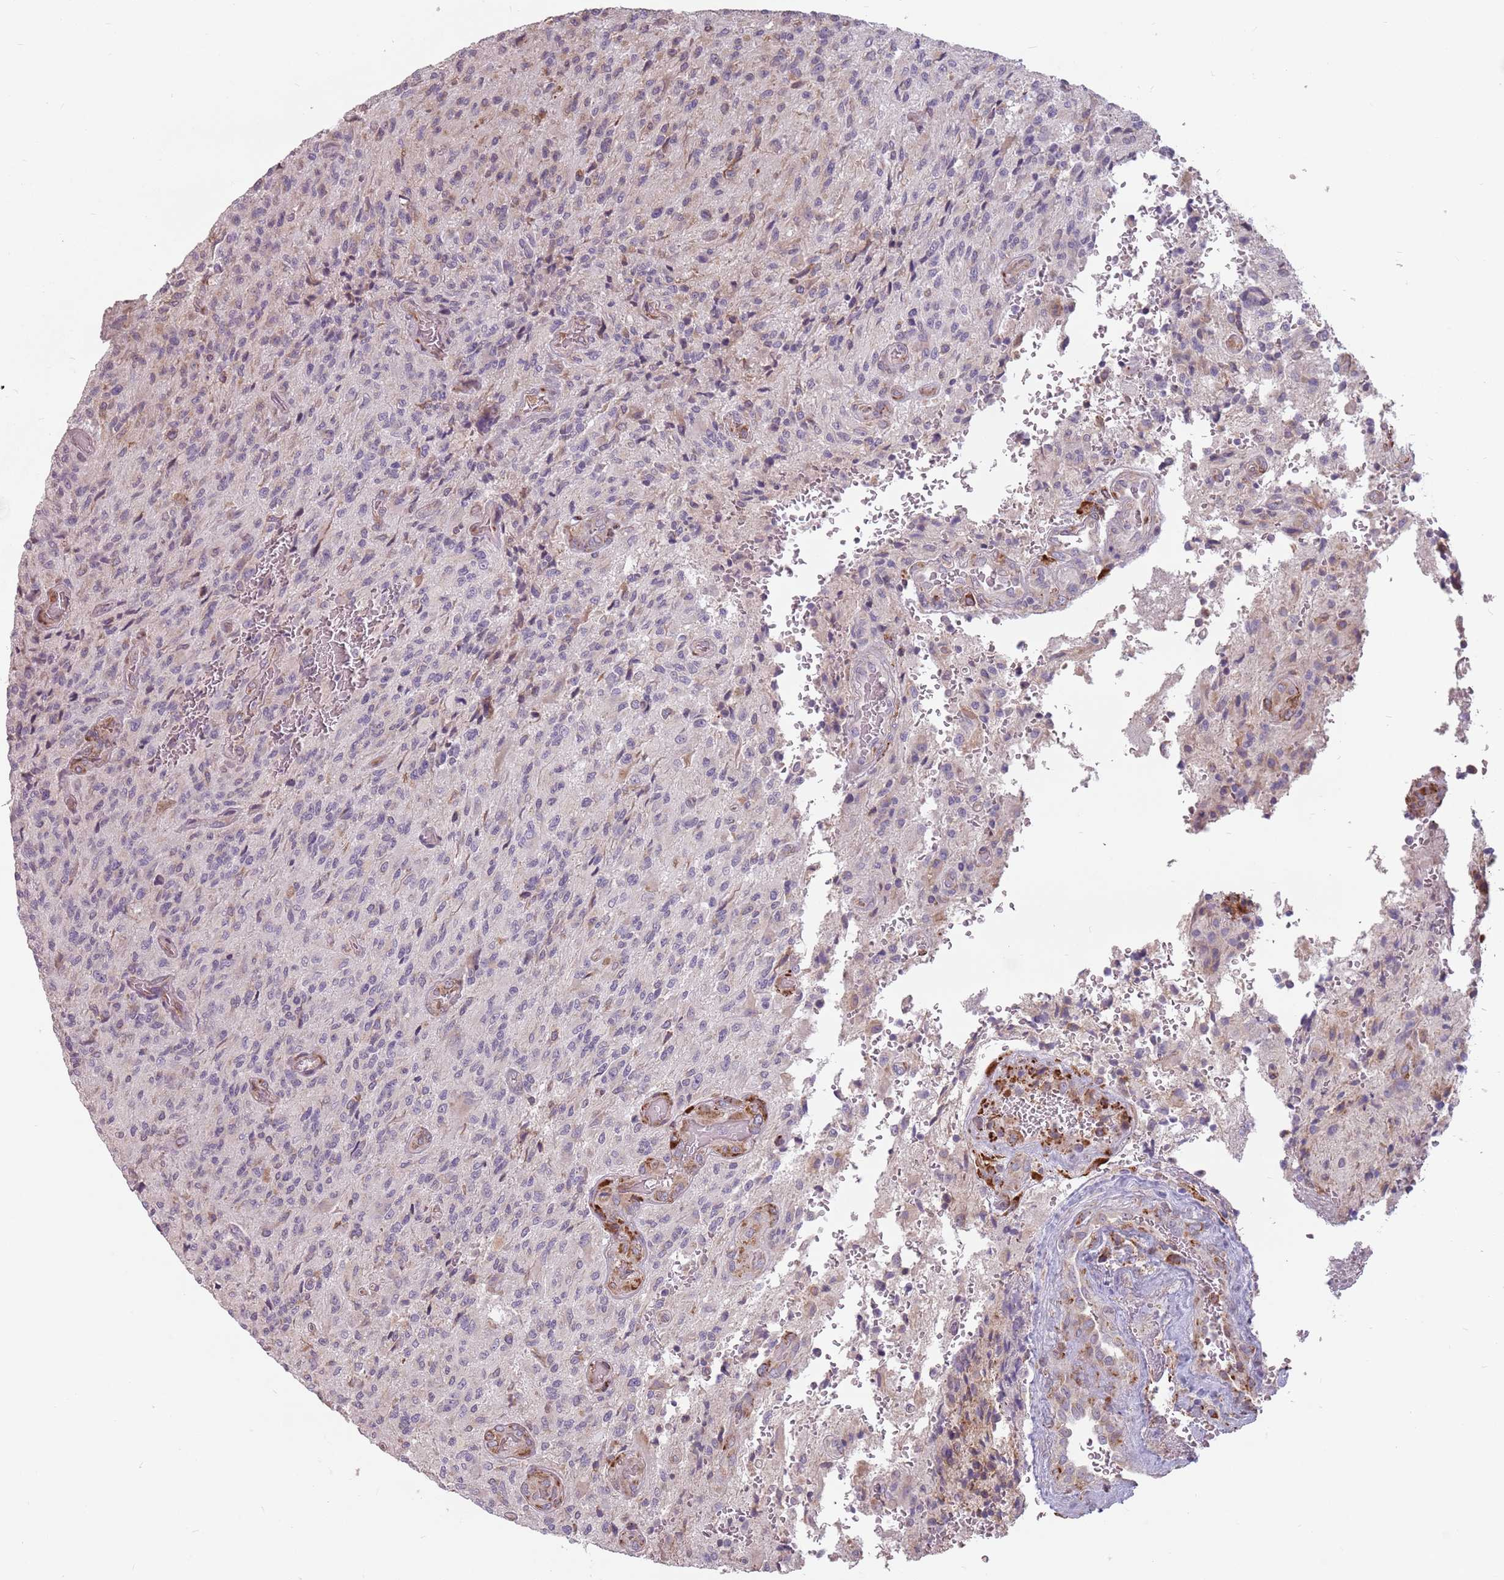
{"staining": {"intensity": "negative", "quantity": "none", "location": "none"}, "tissue": "glioma", "cell_type": "Tumor cells", "image_type": "cancer", "snomed": [{"axis": "morphology", "description": "Normal tissue, NOS"}, {"axis": "morphology", "description": "Glioma, malignant, High grade"}, {"axis": "topography", "description": "Cerebral cortex"}], "caption": "IHC photomicrograph of neoplastic tissue: malignant glioma (high-grade) stained with DAB exhibits no significant protein staining in tumor cells. Brightfield microscopy of immunohistochemistry (IHC) stained with DAB (3,3'-diaminobenzidine) (brown) and hematoxylin (blue), captured at high magnification.", "gene": "RPS9", "patient": {"sex": "male", "age": 56}}